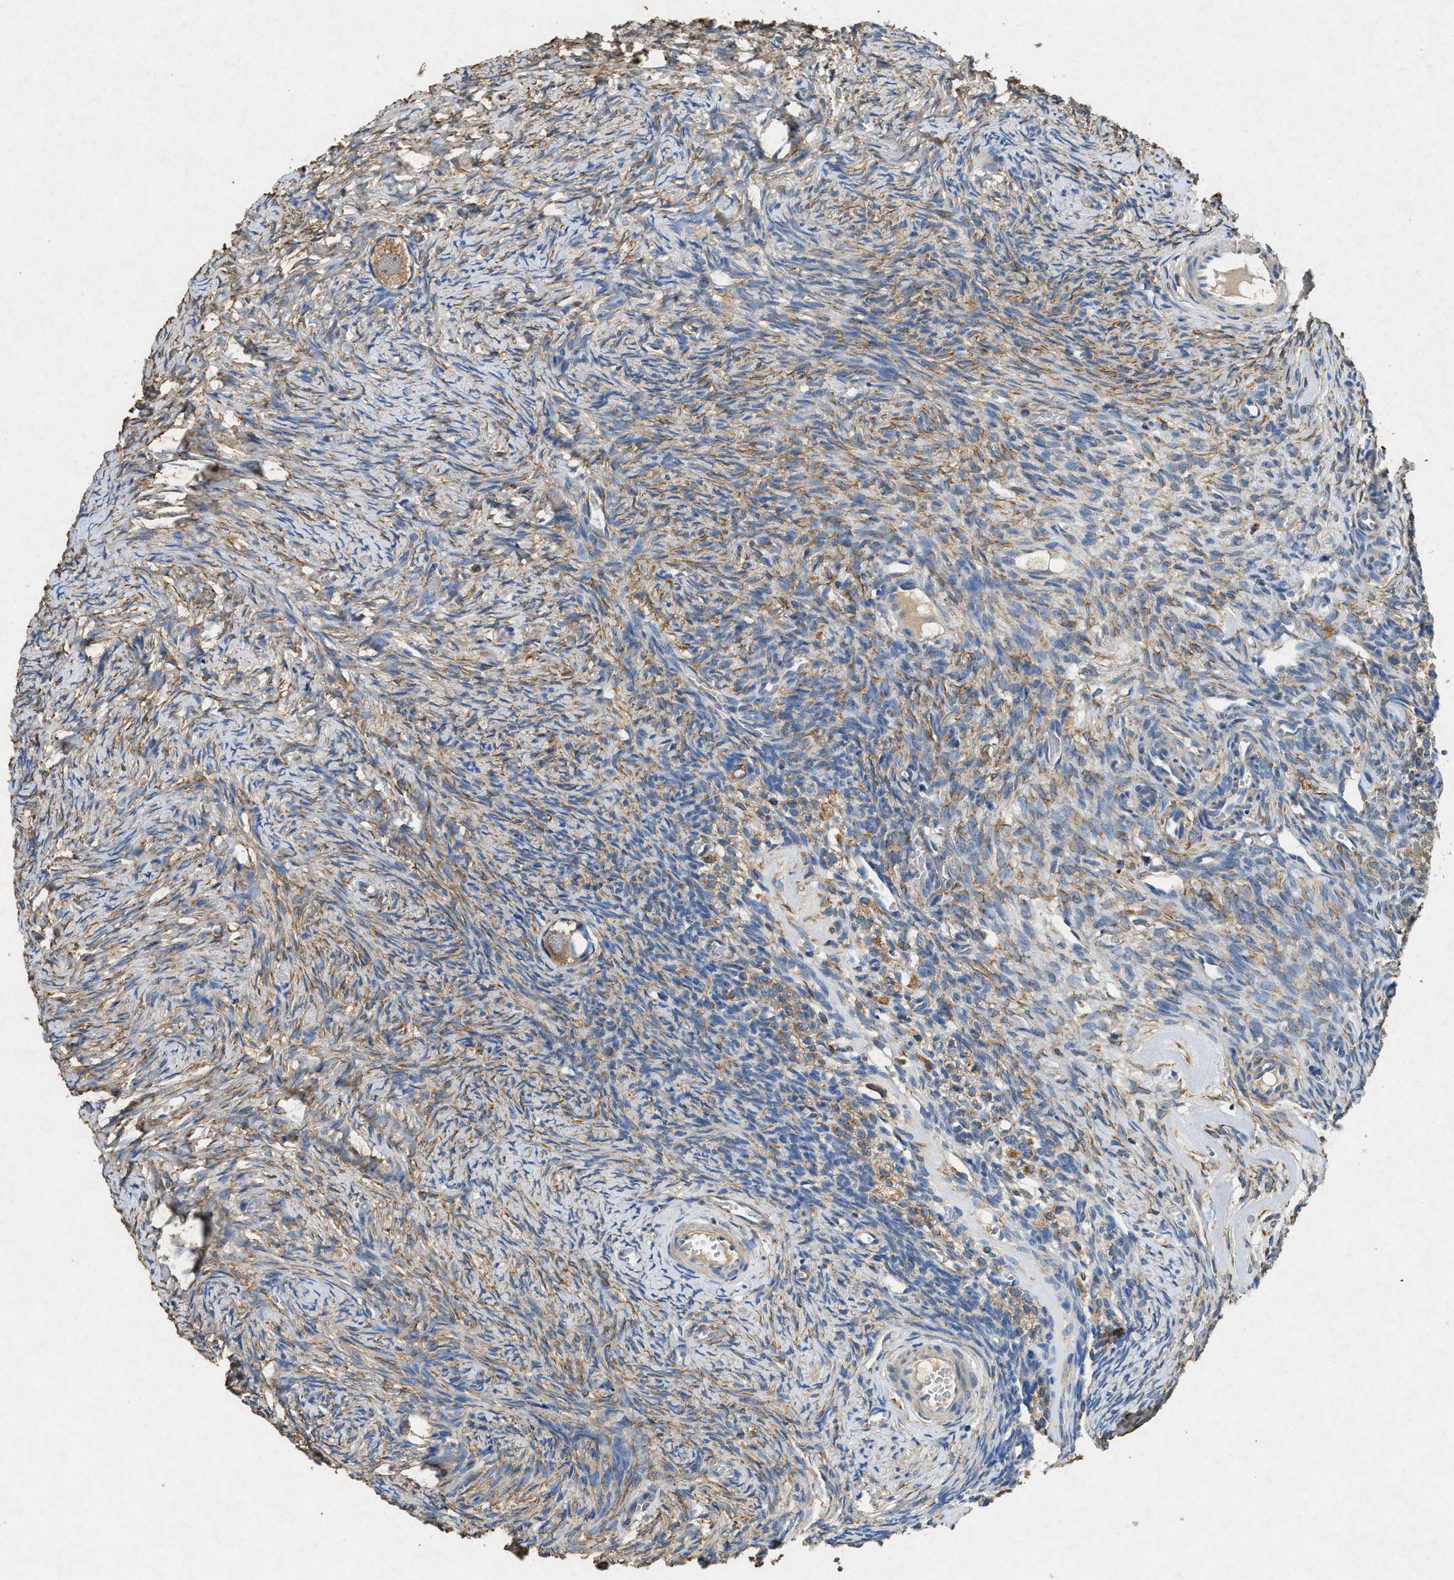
{"staining": {"intensity": "moderate", "quantity": ">75%", "location": "cytoplasmic/membranous"}, "tissue": "ovary", "cell_type": "Follicle cells", "image_type": "normal", "snomed": [{"axis": "morphology", "description": "Normal tissue, NOS"}, {"axis": "topography", "description": "Ovary"}], "caption": "Immunohistochemistry staining of unremarkable ovary, which exhibits medium levels of moderate cytoplasmic/membranous staining in about >75% of follicle cells indicating moderate cytoplasmic/membranous protein staining. The staining was performed using DAB (brown) for protein detection and nuclei were counterstained in hematoxylin (blue).", "gene": "CDK15", "patient": {"sex": "female", "age": 27}}